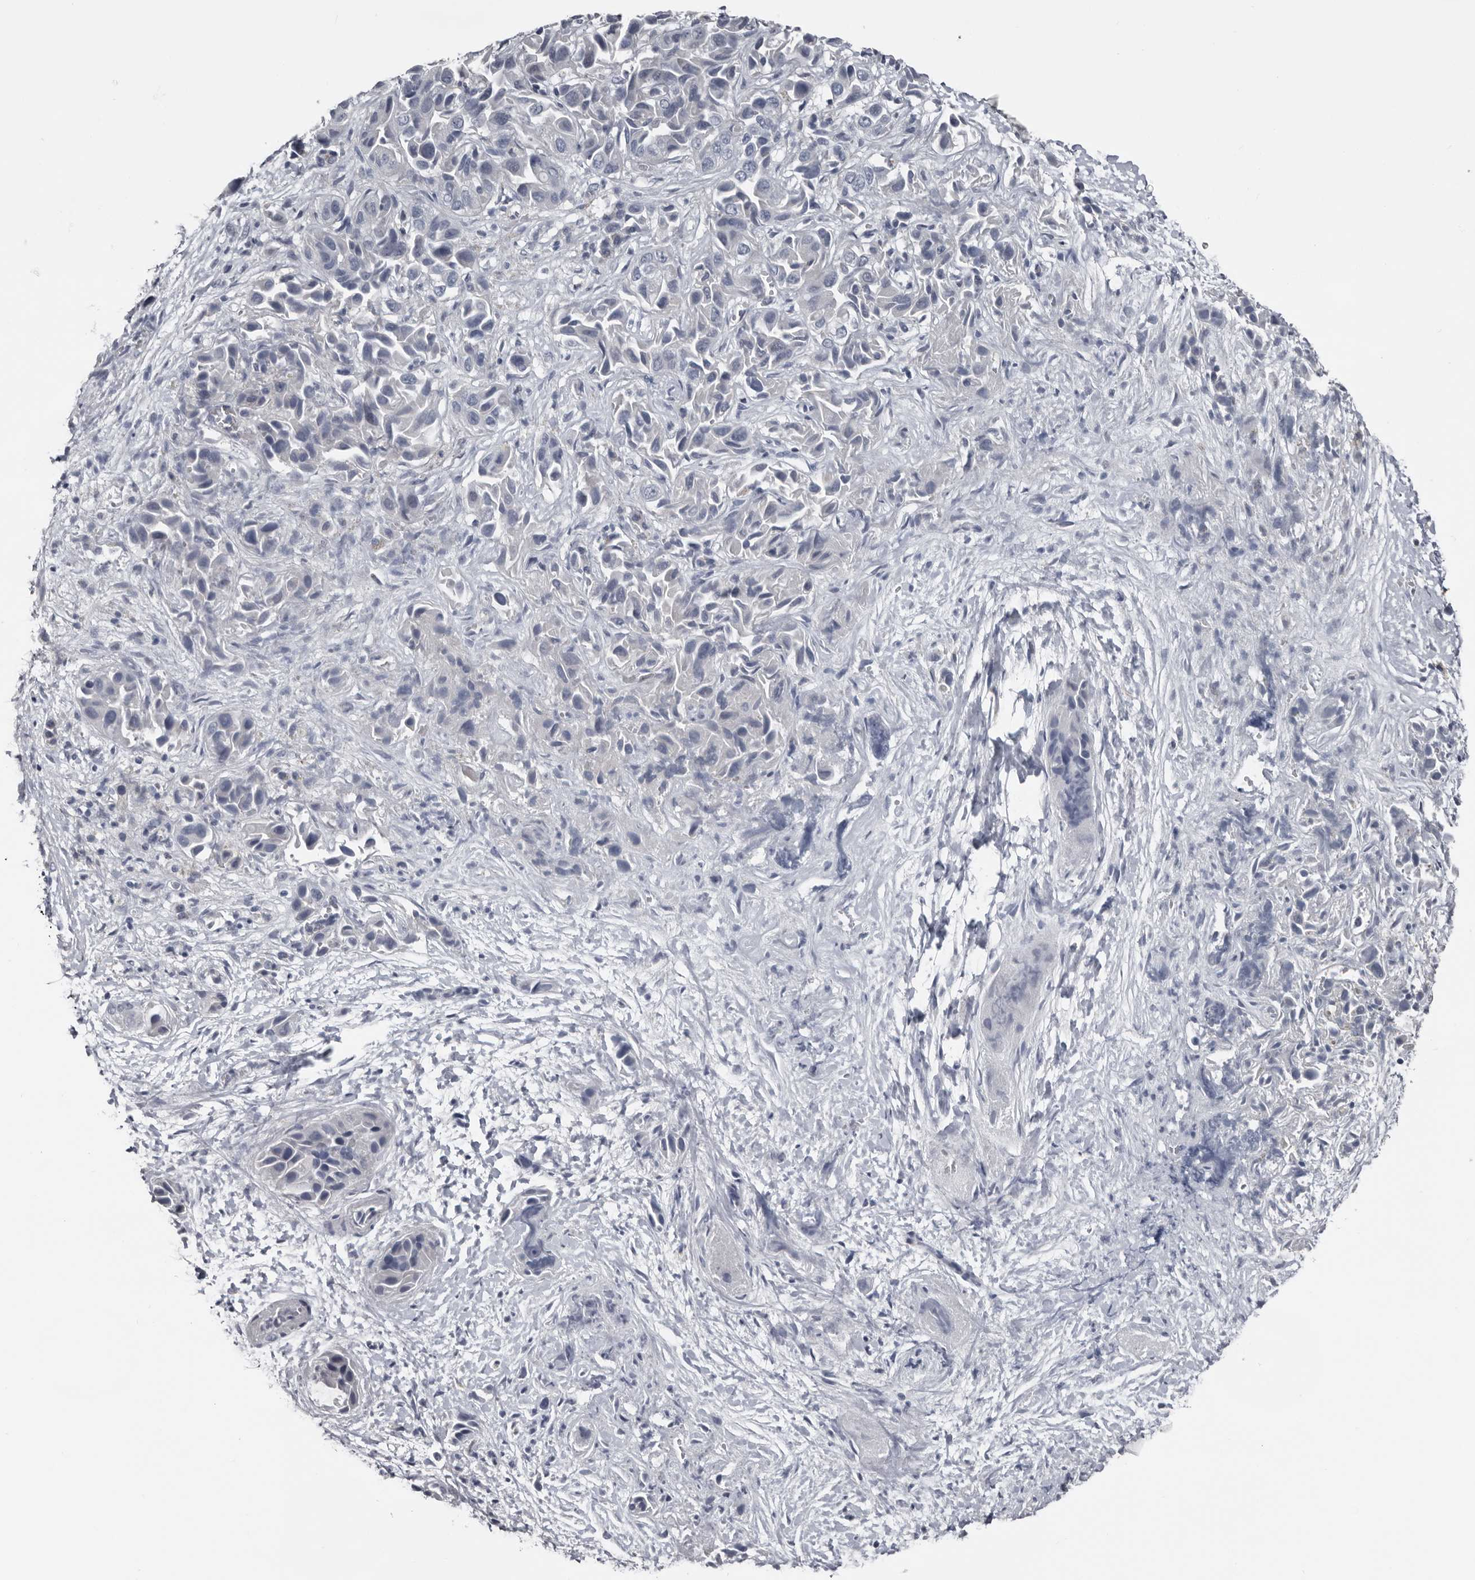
{"staining": {"intensity": "negative", "quantity": "none", "location": "none"}, "tissue": "liver cancer", "cell_type": "Tumor cells", "image_type": "cancer", "snomed": [{"axis": "morphology", "description": "Cholangiocarcinoma"}, {"axis": "topography", "description": "Liver"}], "caption": "Immunohistochemical staining of human liver cholangiocarcinoma exhibits no significant expression in tumor cells.", "gene": "FABP7", "patient": {"sex": "female", "age": 52}}